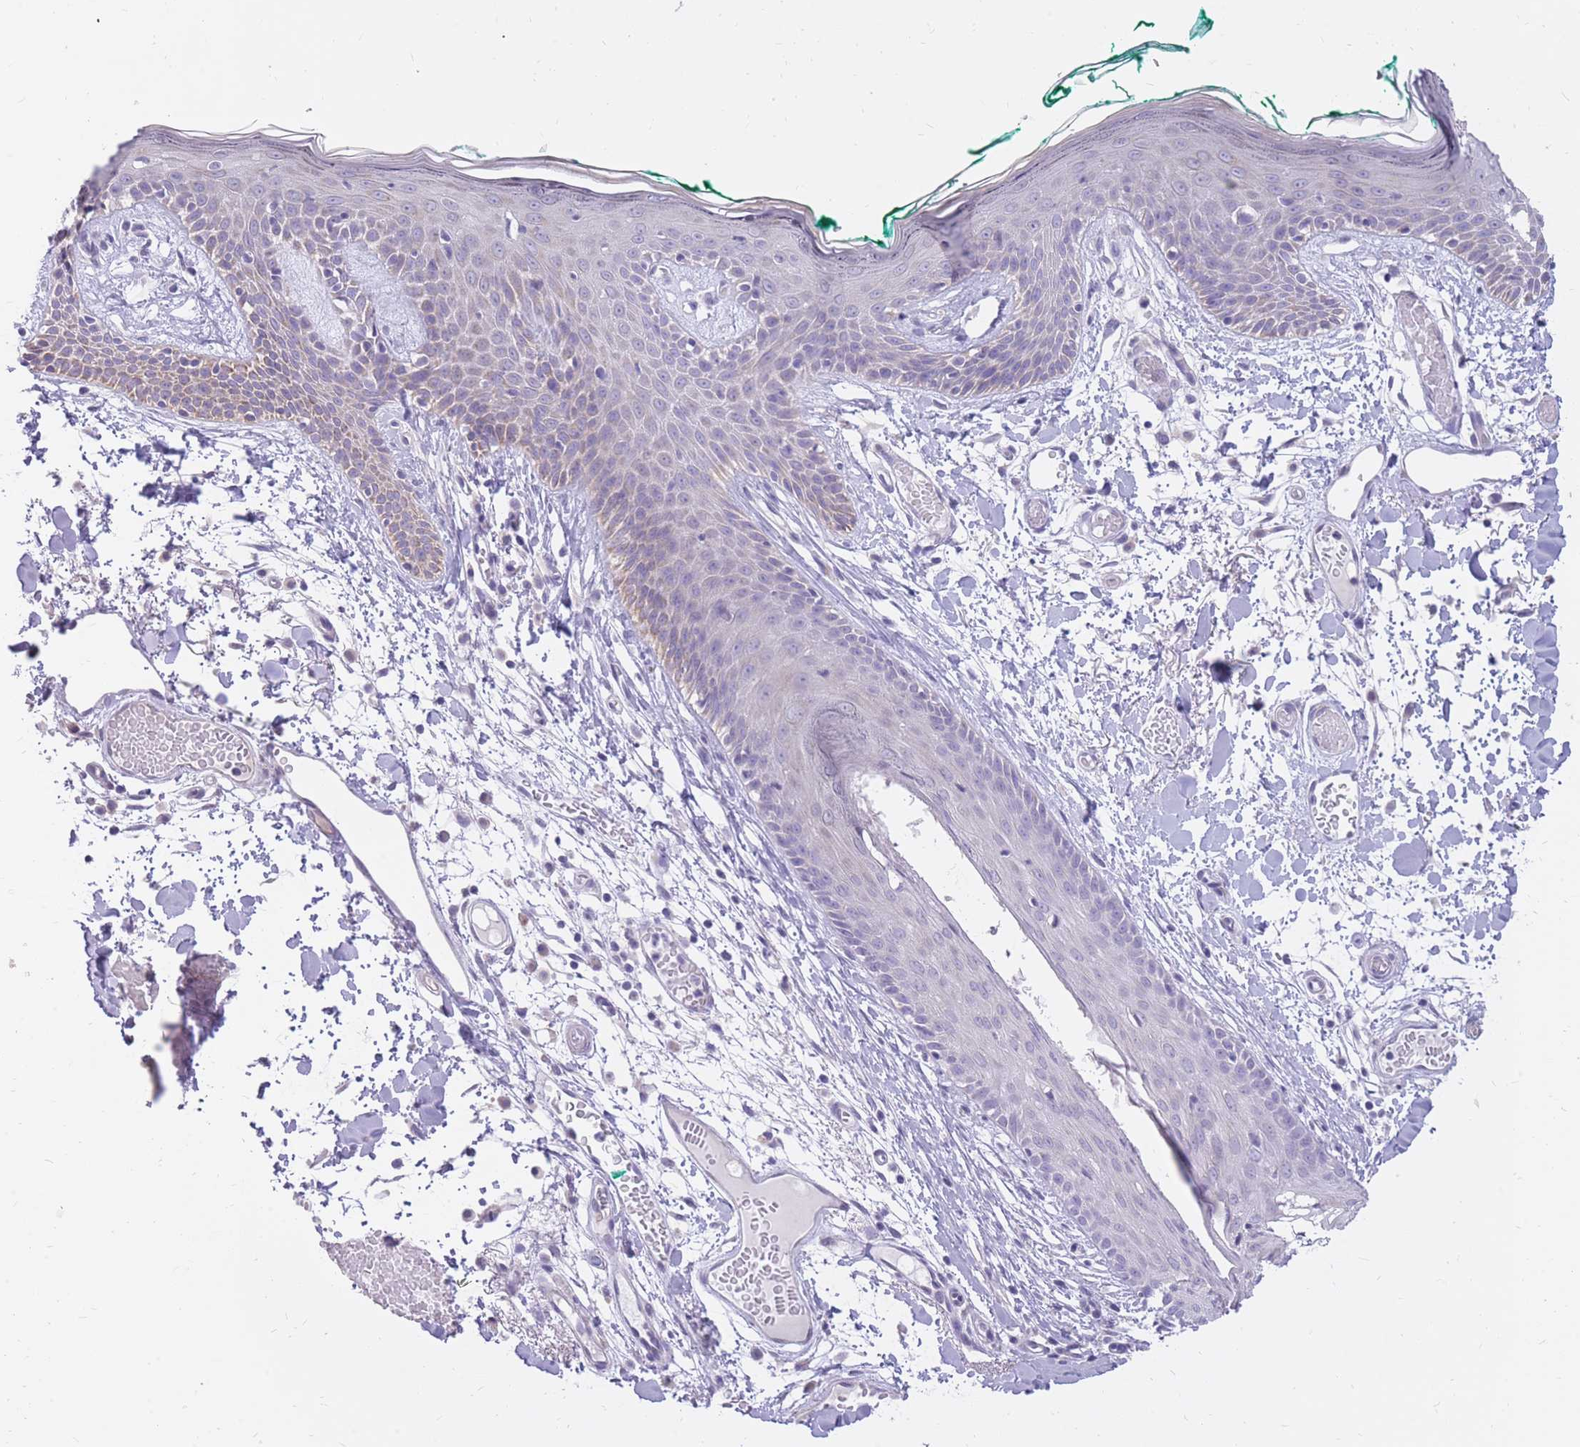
{"staining": {"intensity": "negative", "quantity": "none", "location": "none"}, "tissue": "skin", "cell_type": "Fibroblasts", "image_type": "normal", "snomed": [{"axis": "morphology", "description": "Normal tissue, NOS"}, {"axis": "topography", "description": "Skin"}], "caption": "This is a photomicrograph of immunohistochemistry staining of unremarkable skin, which shows no positivity in fibroblasts. (DAB immunohistochemistry, high magnification).", "gene": "RNF170", "patient": {"sex": "male", "age": 79}}